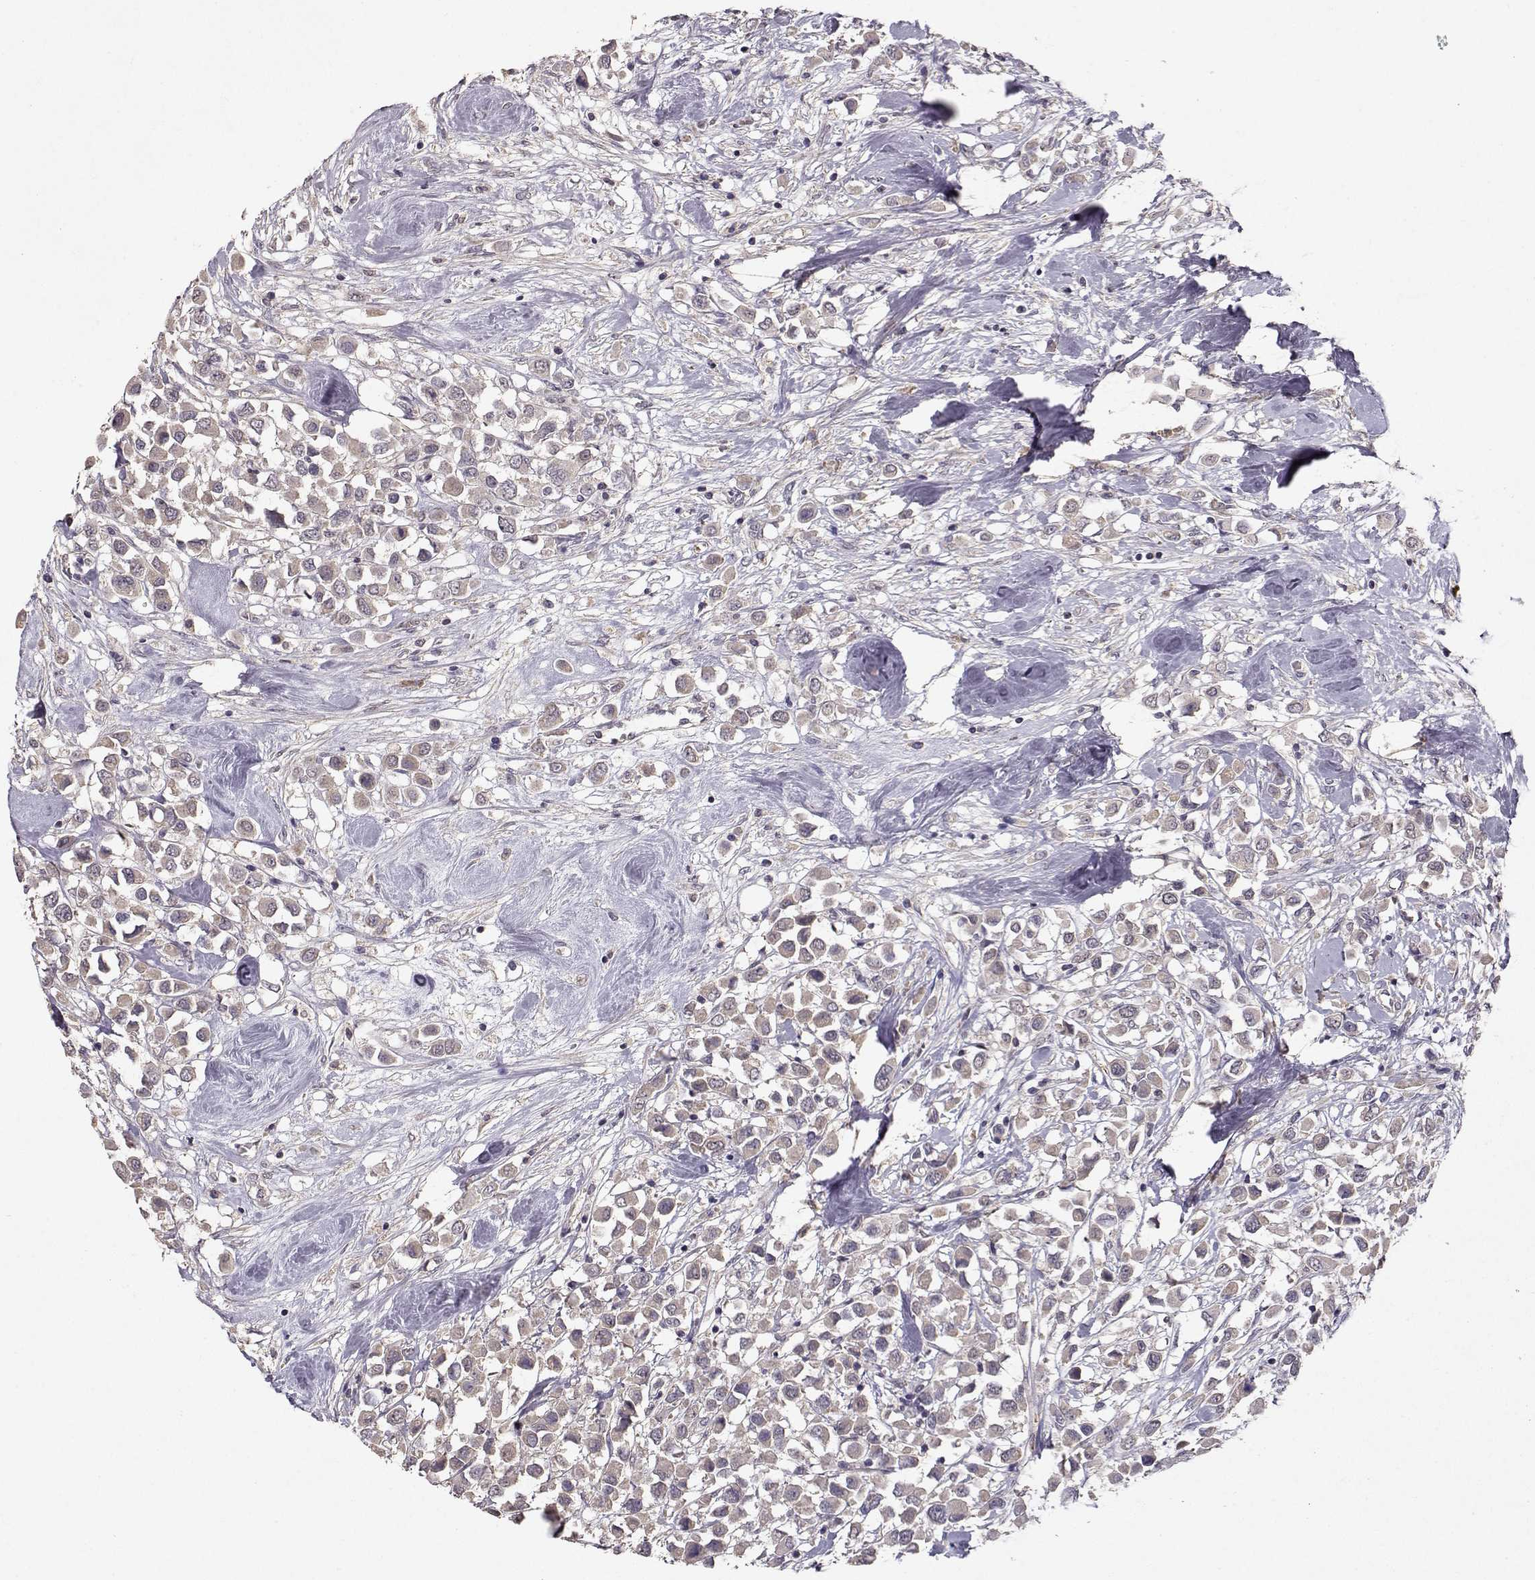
{"staining": {"intensity": "weak", "quantity": ">75%", "location": "cytoplasmic/membranous"}, "tissue": "breast cancer", "cell_type": "Tumor cells", "image_type": "cancer", "snomed": [{"axis": "morphology", "description": "Duct carcinoma"}, {"axis": "topography", "description": "Breast"}], "caption": "Brown immunohistochemical staining in breast infiltrating ductal carcinoma reveals weak cytoplasmic/membranous positivity in approximately >75% of tumor cells. Using DAB (brown) and hematoxylin (blue) stains, captured at high magnification using brightfield microscopy.", "gene": "PMCH", "patient": {"sex": "female", "age": 61}}